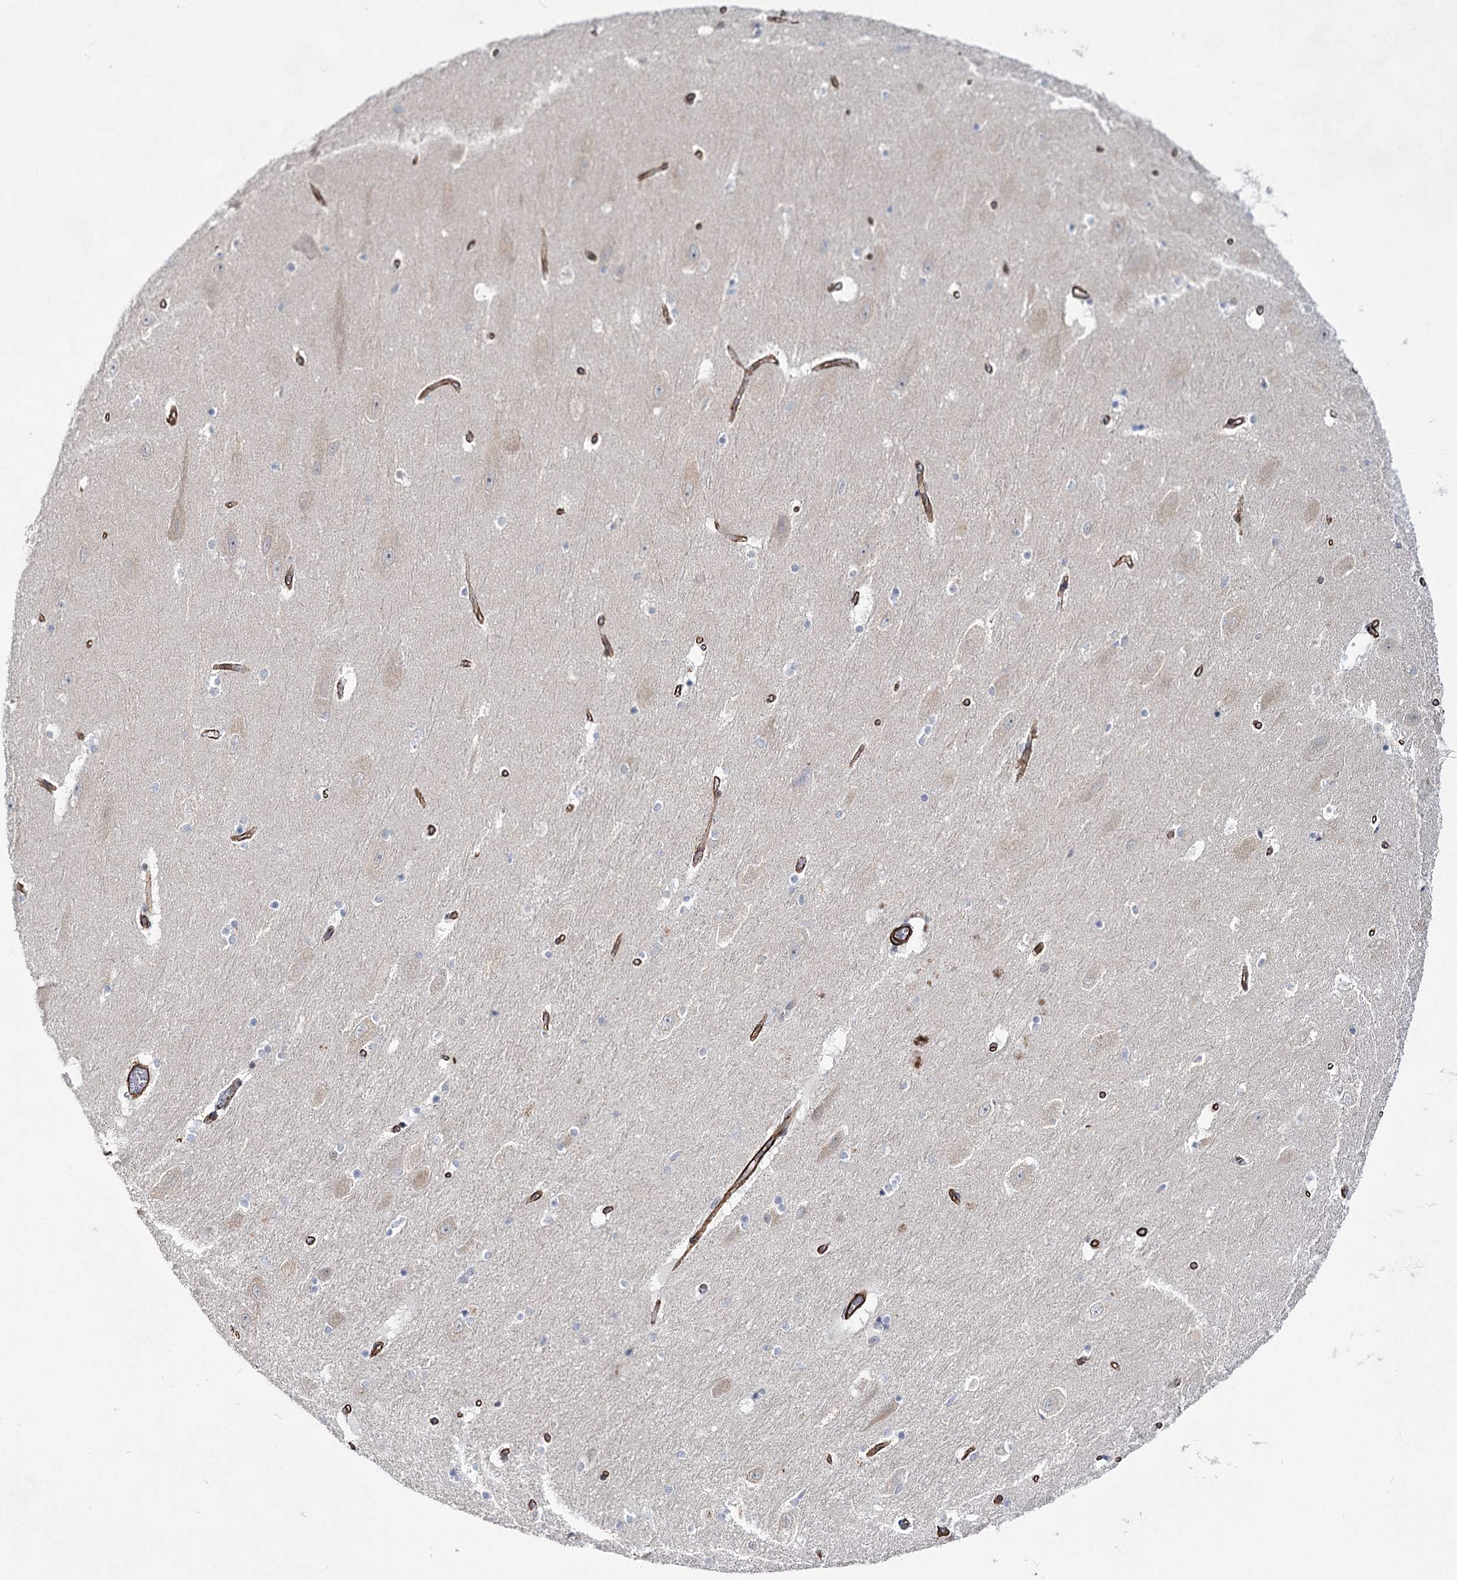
{"staining": {"intensity": "negative", "quantity": "none", "location": "none"}, "tissue": "hippocampus", "cell_type": "Glial cells", "image_type": "normal", "snomed": [{"axis": "morphology", "description": "Normal tissue, NOS"}, {"axis": "topography", "description": "Hippocampus"}], "caption": "The photomicrograph shows no staining of glial cells in unremarkable hippocampus. (Immunohistochemistry, brightfield microscopy, high magnification).", "gene": "CWF19L1", "patient": {"sex": "female", "age": 54}}